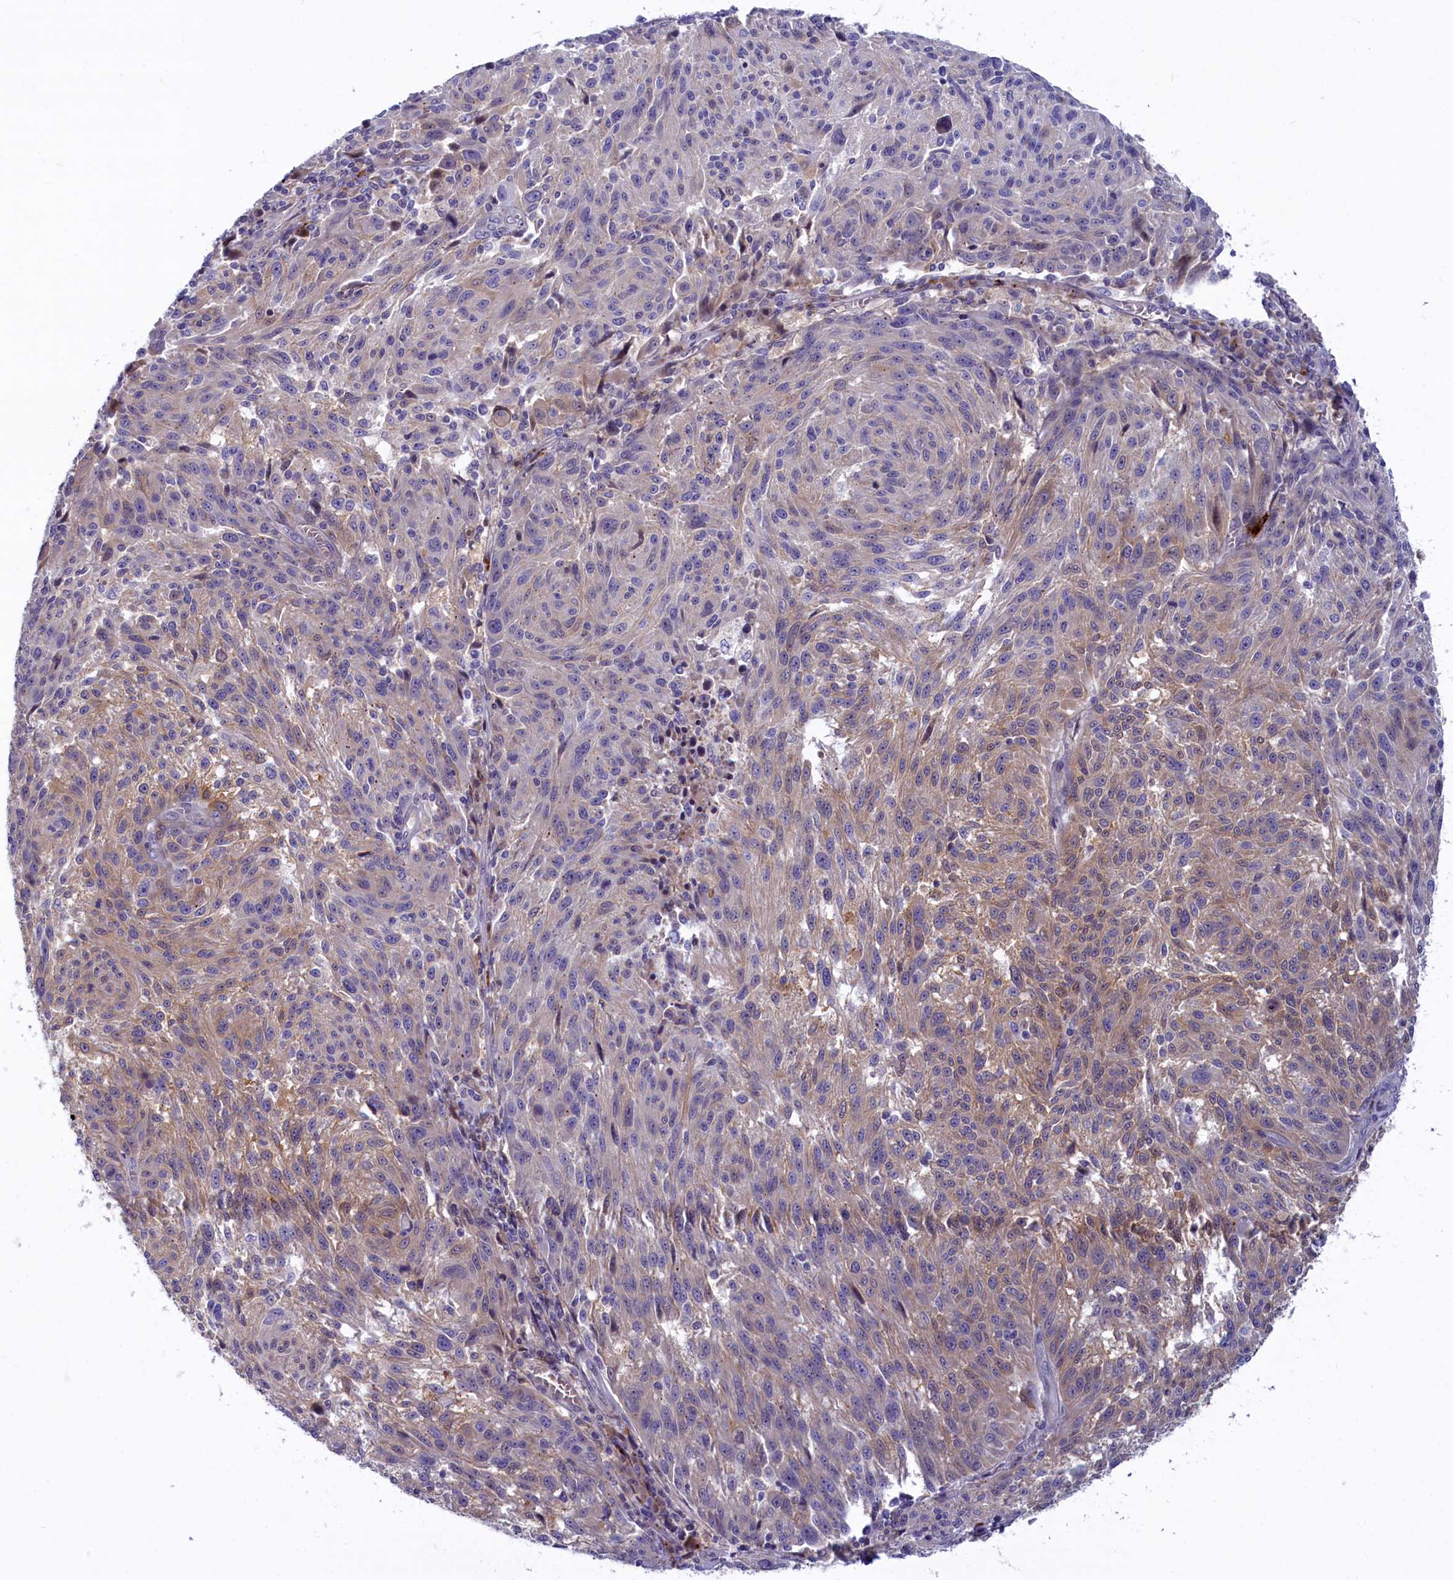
{"staining": {"intensity": "weak", "quantity": "<25%", "location": "cytoplasmic/membranous"}, "tissue": "melanoma", "cell_type": "Tumor cells", "image_type": "cancer", "snomed": [{"axis": "morphology", "description": "Malignant melanoma, NOS"}, {"axis": "topography", "description": "Skin"}], "caption": "This is an immunohistochemistry (IHC) image of malignant melanoma. There is no expression in tumor cells.", "gene": "FCSK", "patient": {"sex": "male", "age": 53}}